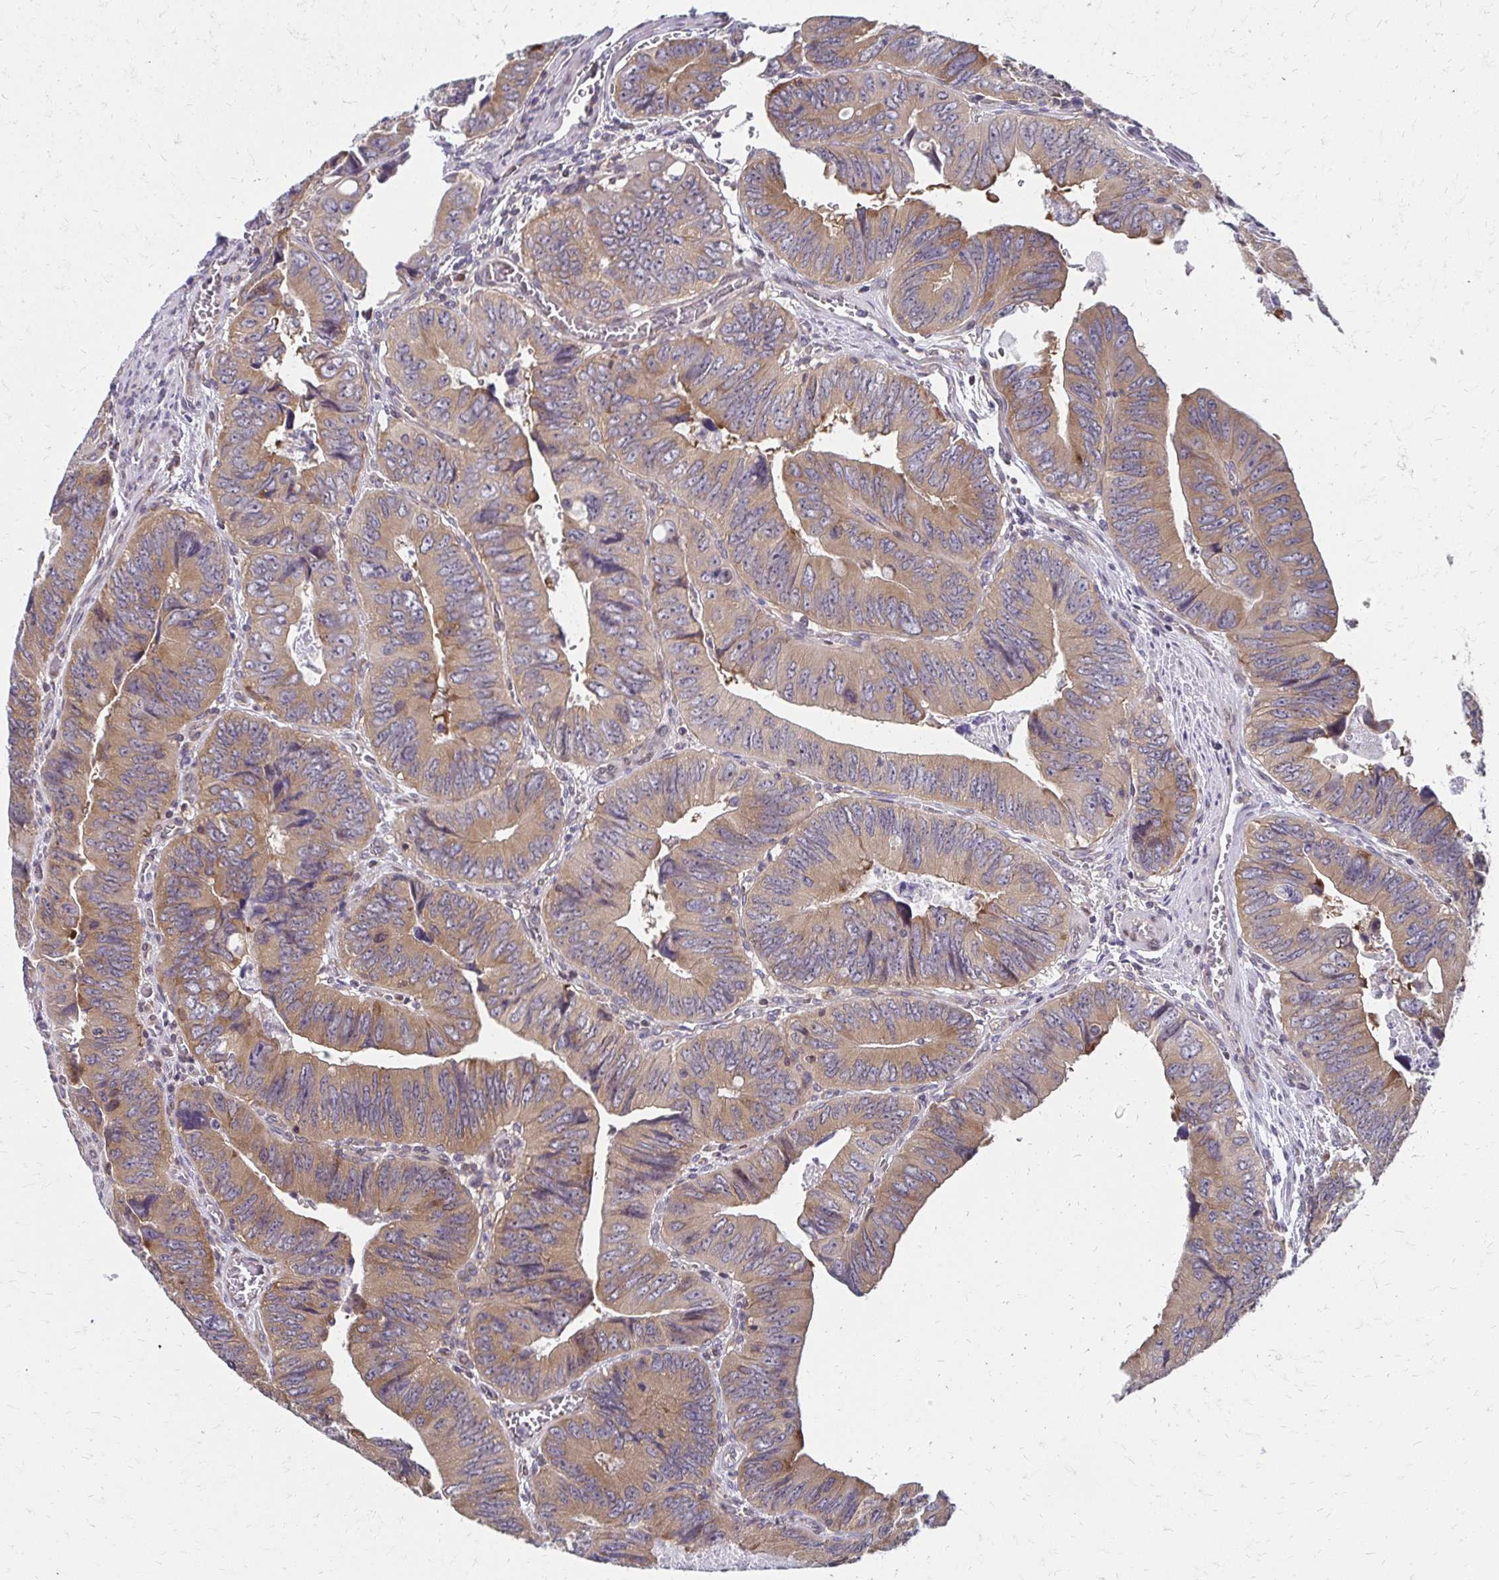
{"staining": {"intensity": "weak", "quantity": "25%-75%", "location": "cytoplasmic/membranous"}, "tissue": "colorectal cancer", "cell_type": "Tumor cells", "image_type": "cancer", "snomed": [{"axis": "morphology", "description": "Adenocarcinoma, NOS"}, {"axis": "topography", "description": "Colon"}], "caption": "The immunohistochemical stain highlights weak cytoplasmic/membranous staining in tumor cells of adenocarcinoma (colorectal) tissue. (brown staining indicates protein expression, while blue staining denotes nuclei).", "gene": "CBX7", "patient": {"sex": "female", "age": 84}}